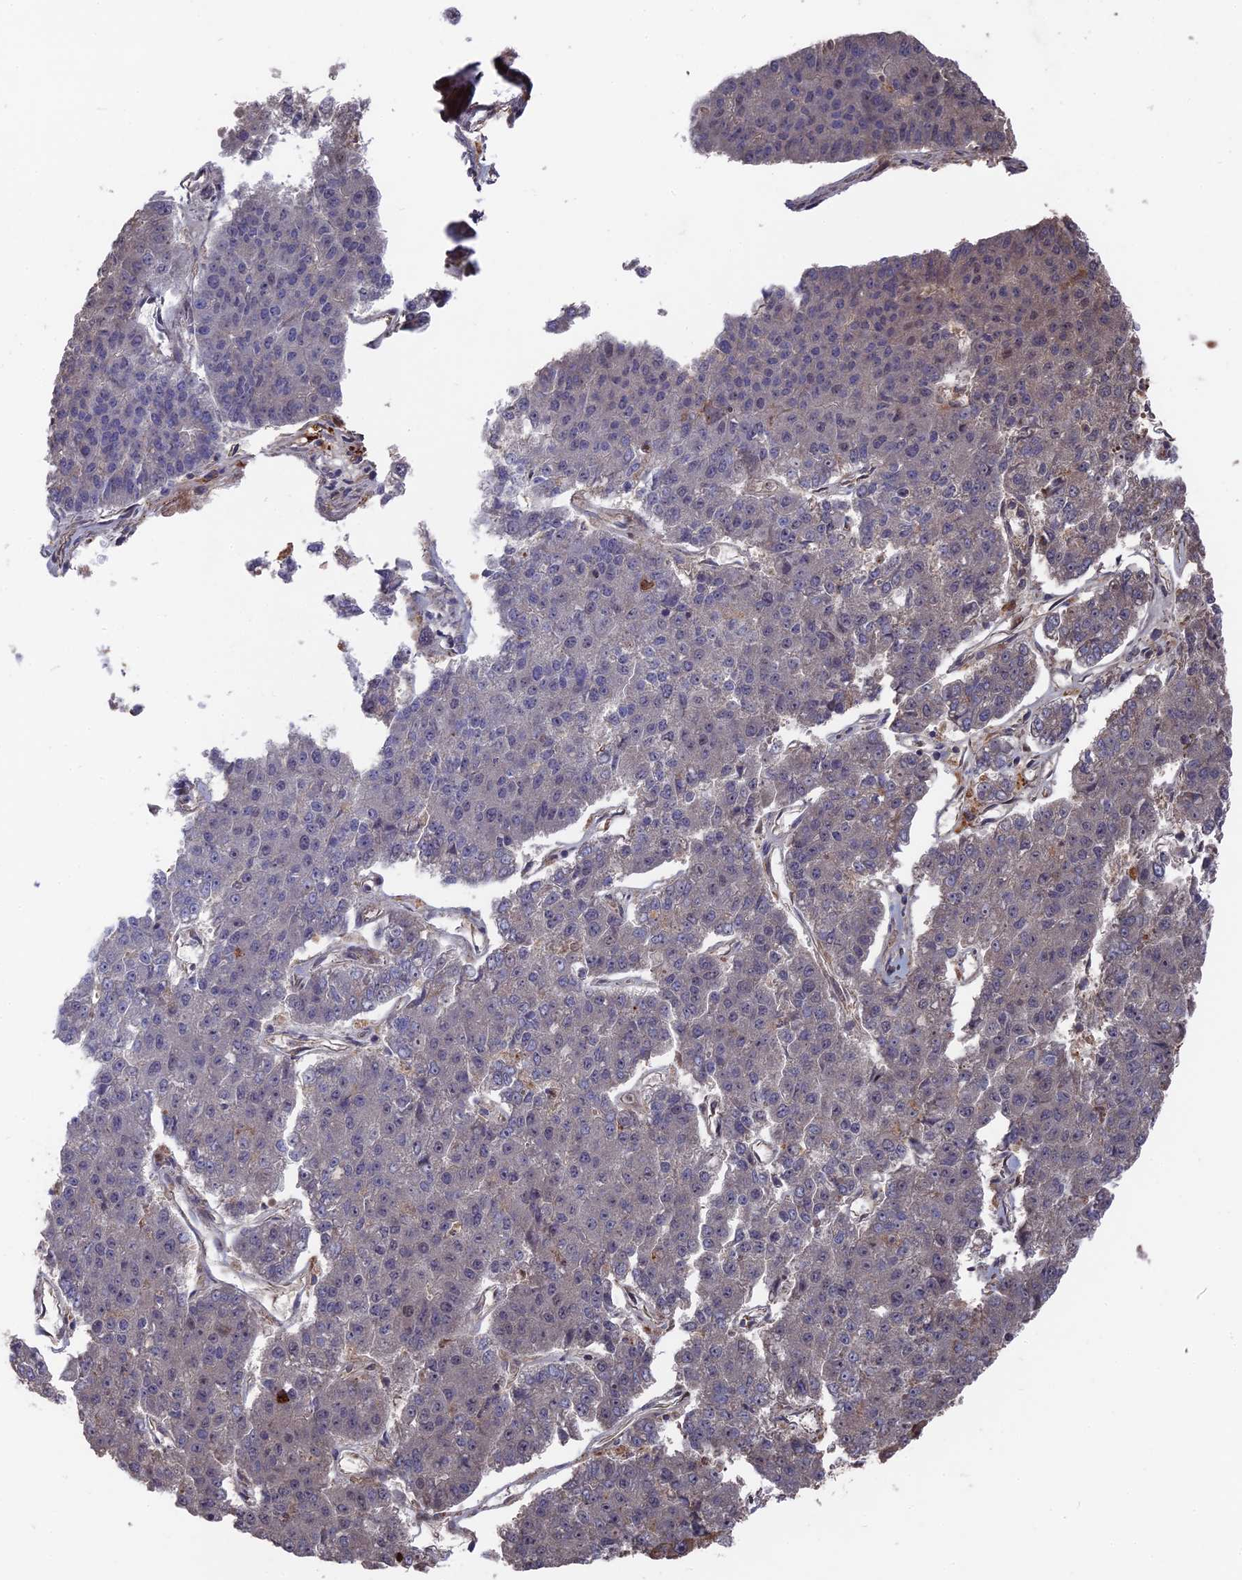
{"staining": {"intensity": "negative", "quantity": "none", "location": "none"}, "tissue": "pancreatic cancer", "cell_type": "Tumor cells", "image_type": "cancer", "snomed": [{"axis": "morphology", "description": "Adenocarcinoma, NOS"}, {"axis": "topography", "description": "Pancreas"}], "caption": "Tumor cells show no significant protein expression in adenocarcinoma (pancreatic).", "gene": "DEF8", "patient": {"sex": "male", "age": 50}}